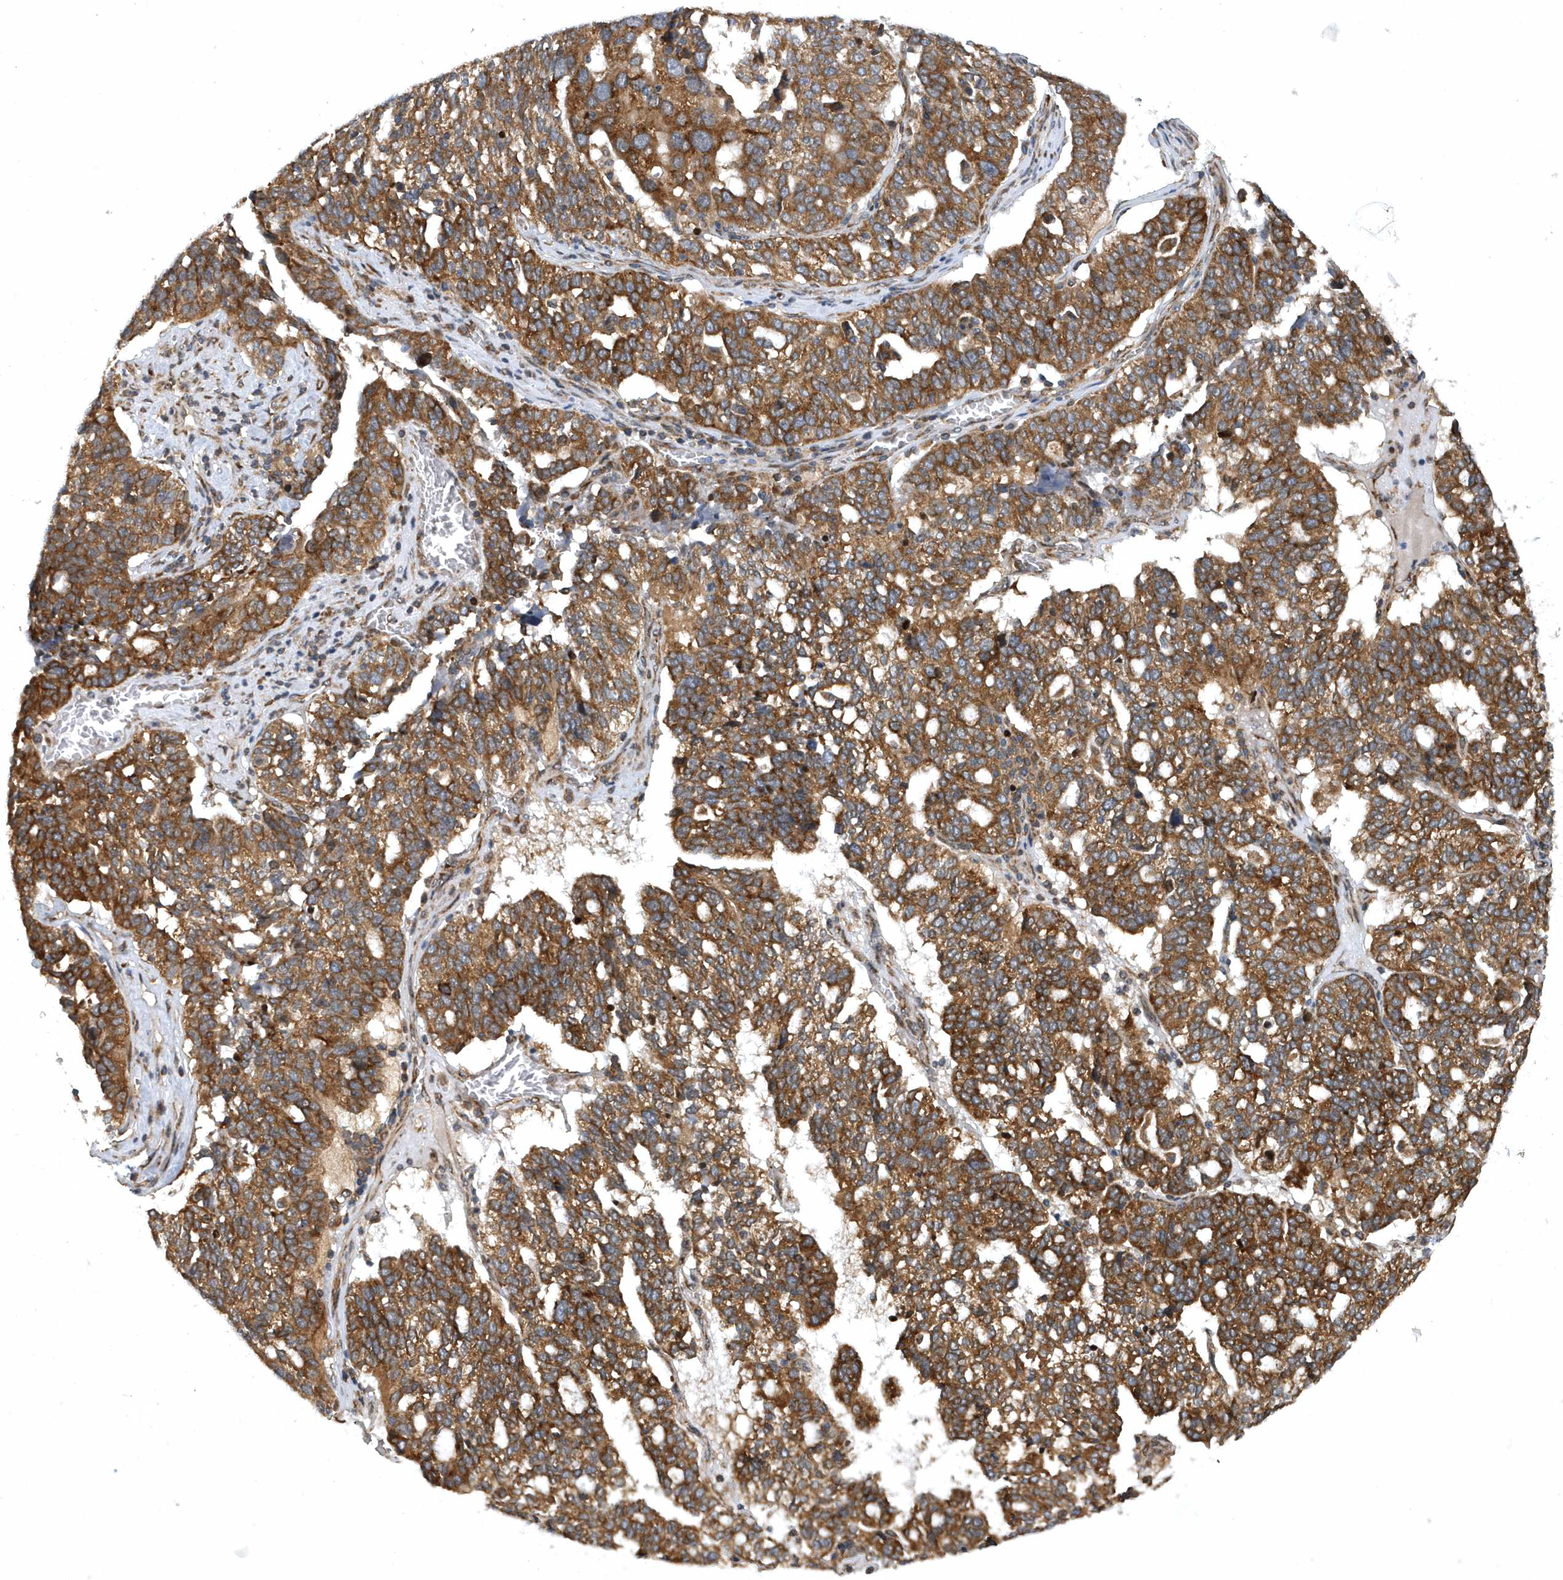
{"staining": {"intensity": "strong", "quantity": ">75%", "location": "cytoplasmic/membranous"}, "tissue": "ovarian cancer", "cell_type": "Tumor cells", "image_type": "cancer", "snomed": [{"axis": "morphology", "description": "Cystadenocarcinoma, serous, NOS"}, {"axis": "topography", "description": "Ovary"}], "caption": "Protein positivity by immunohistochemistry exhibits strong cytoplasmic/membranous staining in approximately >75% of tumor cells in ovarian cancer (serous cystadenocarcinoma).", "gene": "PHF1", "patient": {"sex": "female", "age": 59}}